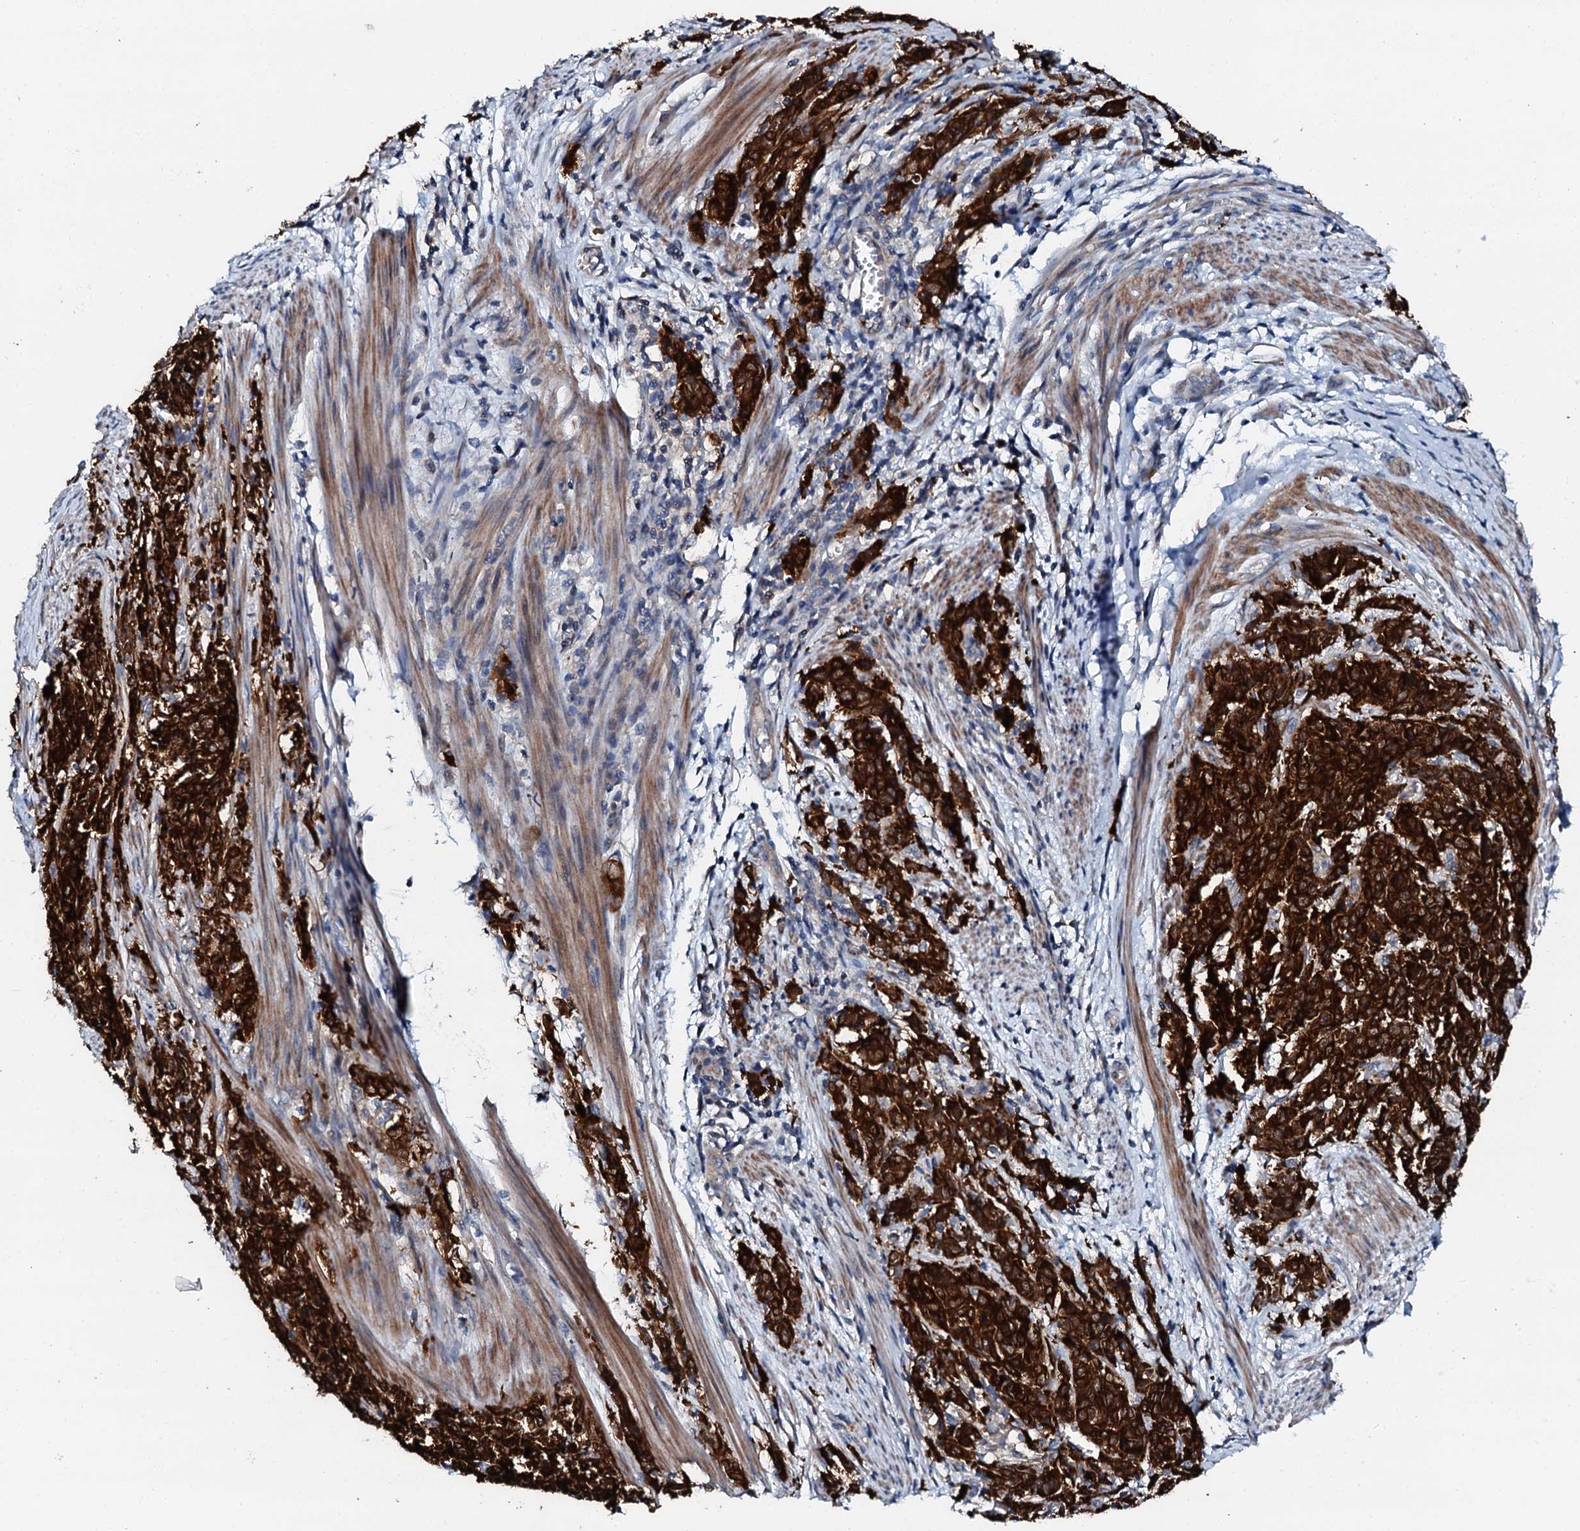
{"staining": {"intensity": "strong", "quantity": ">75%", "location": "cytoplasmic/membranous"}, "tissue": "cervical cancer", "cell_type": "Tumor cells", "image_type": "cancer", "snomed": [{"axis": "morphology", "description": "Squamous cell carcinoma, NOS"}, {"axis": "topography", "description": "Cervix"}], "caption": "Protein staining shows strong cytoplasmic/membranous expression in about >75% of tumor cells in cervical cancer (squamous cell carcinoma).", "gene": "GFOD2", "patient": {"sex": "female", "age": 60}}